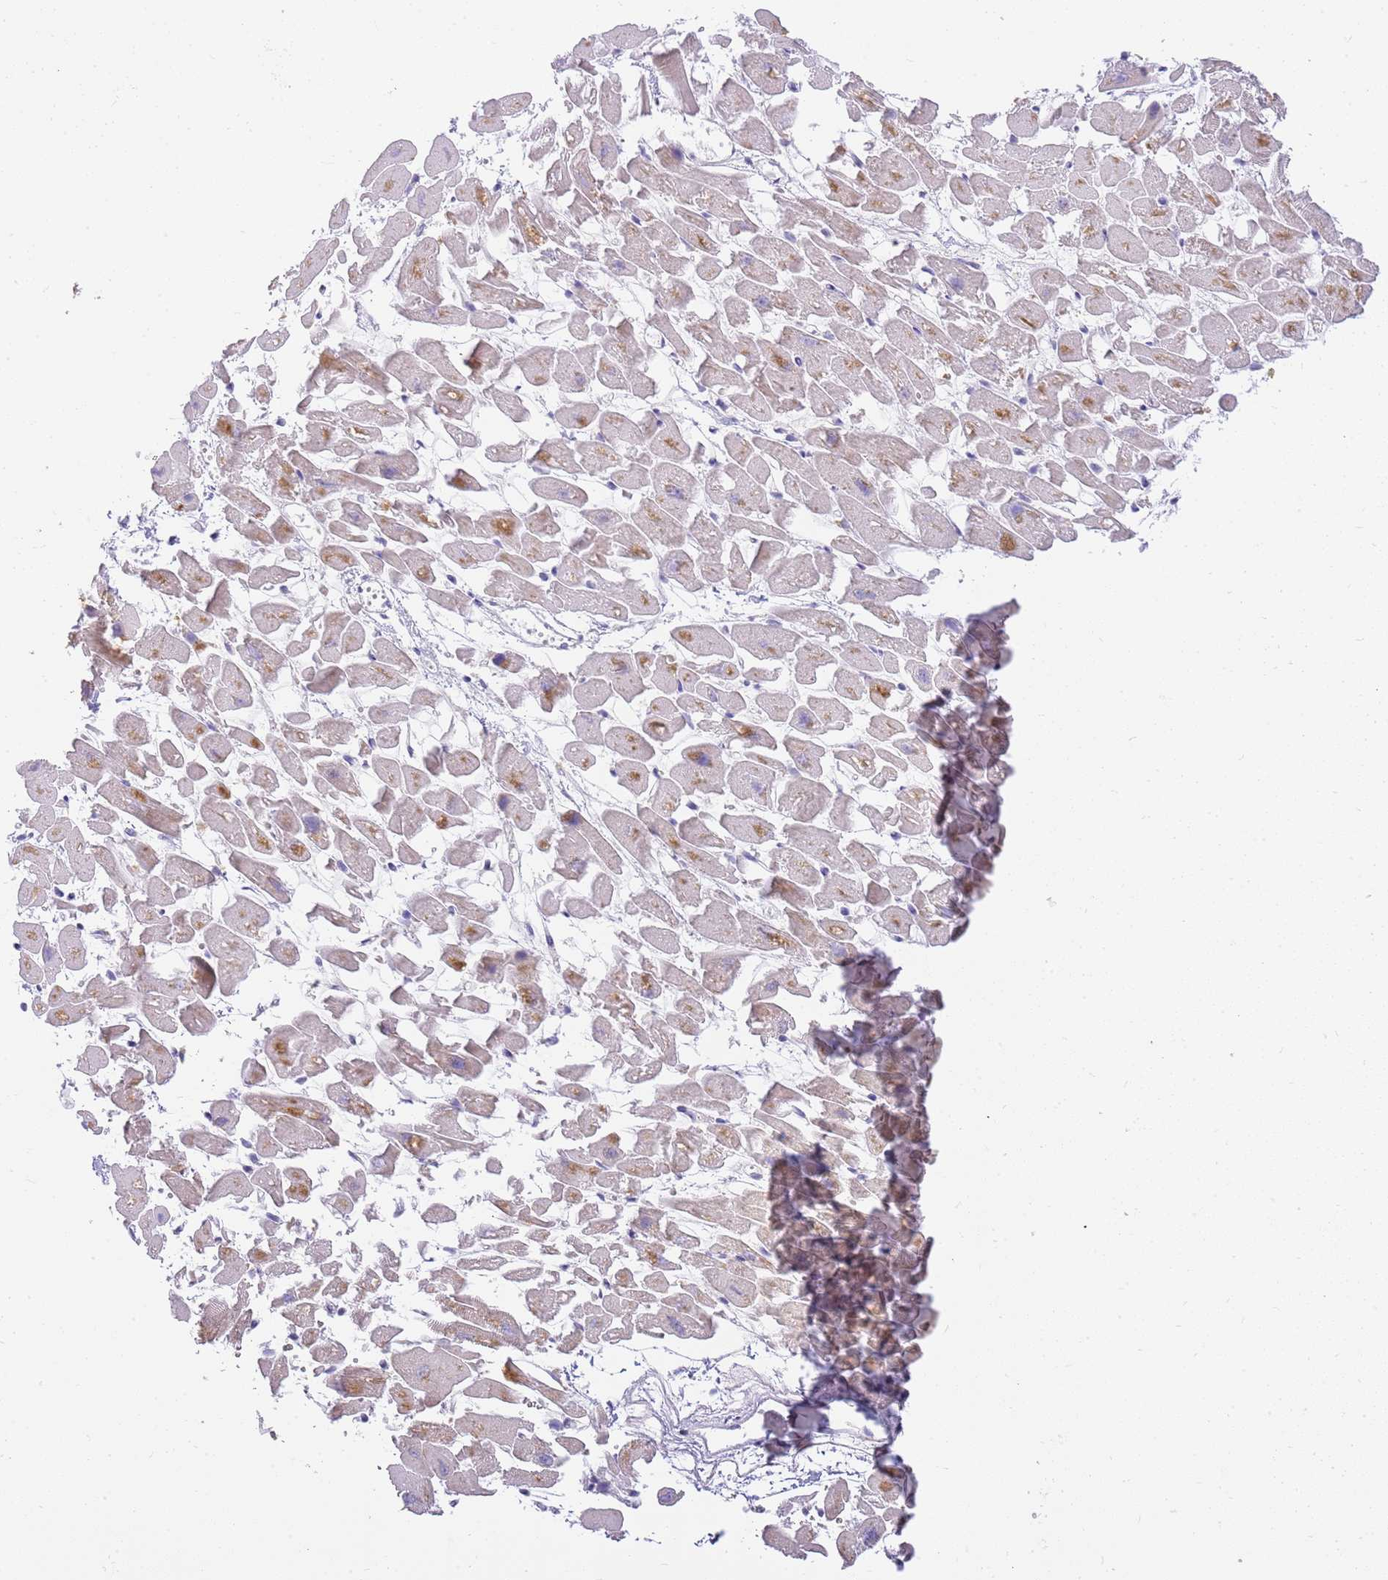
{"staining": {"intensity": "moderate", "quantity": "<25%", "location": "cytoplasmic/membranous"}, "tissue": "heart muscle", "cell_type": "Cardiomyocytes", "image_type": "normal", "snomed": [{"axis": "morphology", "description": "Normal tissue, NOS"}, {"axis": "topography", "description": "Heart"}], "caption": "Immunohistochemical staining of normal human heart muscle shows <25% levels of moderate cytoplasmic/membranous protein staining in approximately <25% of cardiomyocytes. The protein of interest is shown in brown color, while the nuclei are stained blue.", "gene": "DNAJA3", "patient": {"sex": "female", "age": 64}}